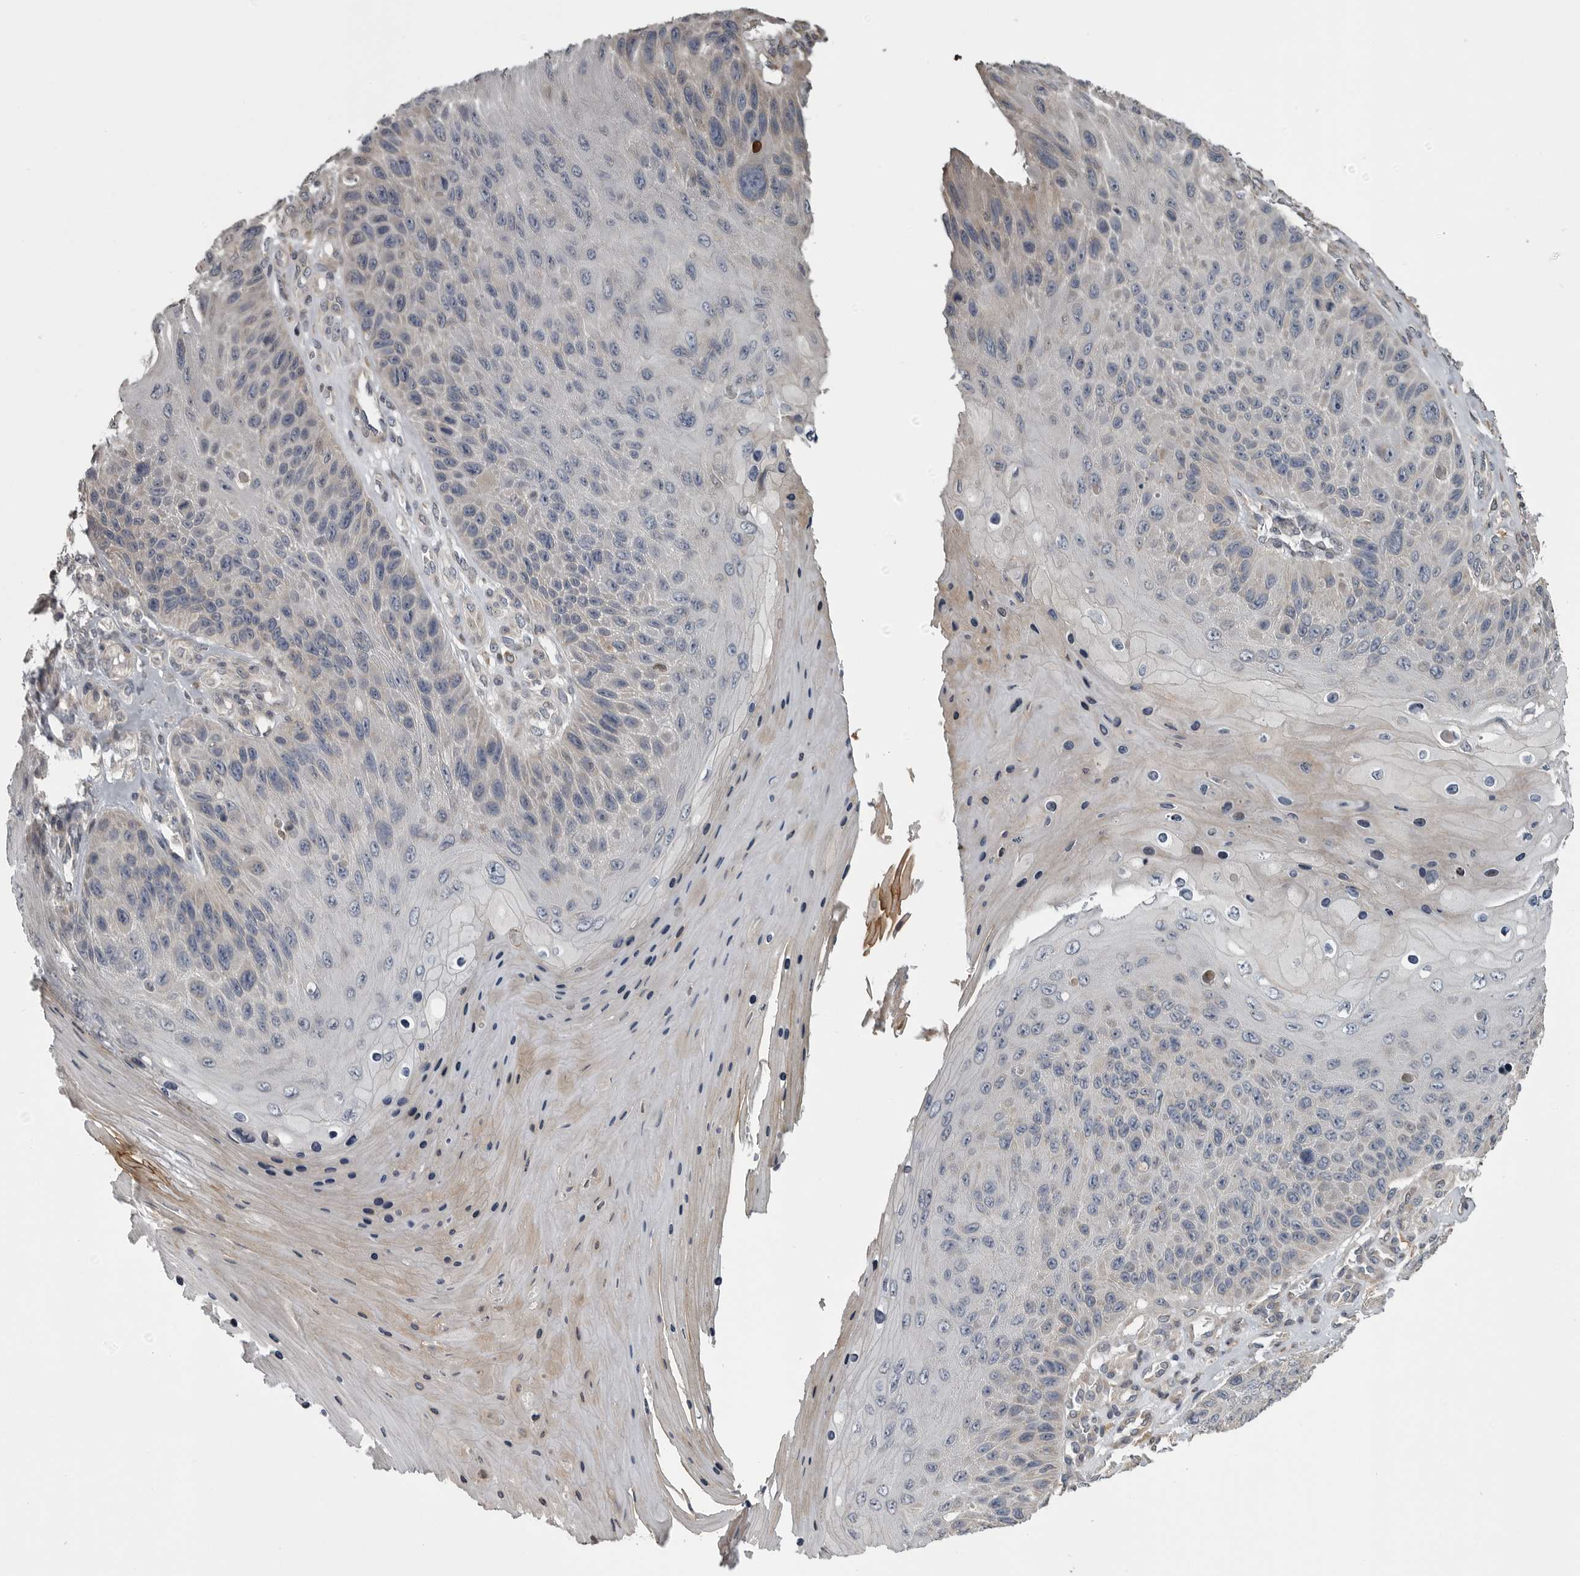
{"staining": {"intensity": "negative", "quantity": "none", "location": "none"}, "tissue": "skin cancer", "cell_type": "Tumor cells", "image_type": "cancer", "snomed": [{"axis": "morphology", "description": "Squamous cell carcinoma, NOS"}, {"axis": "topography", "description": "Skin"}], "caption": "This photomicrograph is of squamous cell carcinoma (skin) stained with IHC to label a protein in brown with the nuclei are counter-stained blue. There is no expression in tumor cells.", "gene": "ZNRF1", "patient": {"sex": "female", "age": 88}}